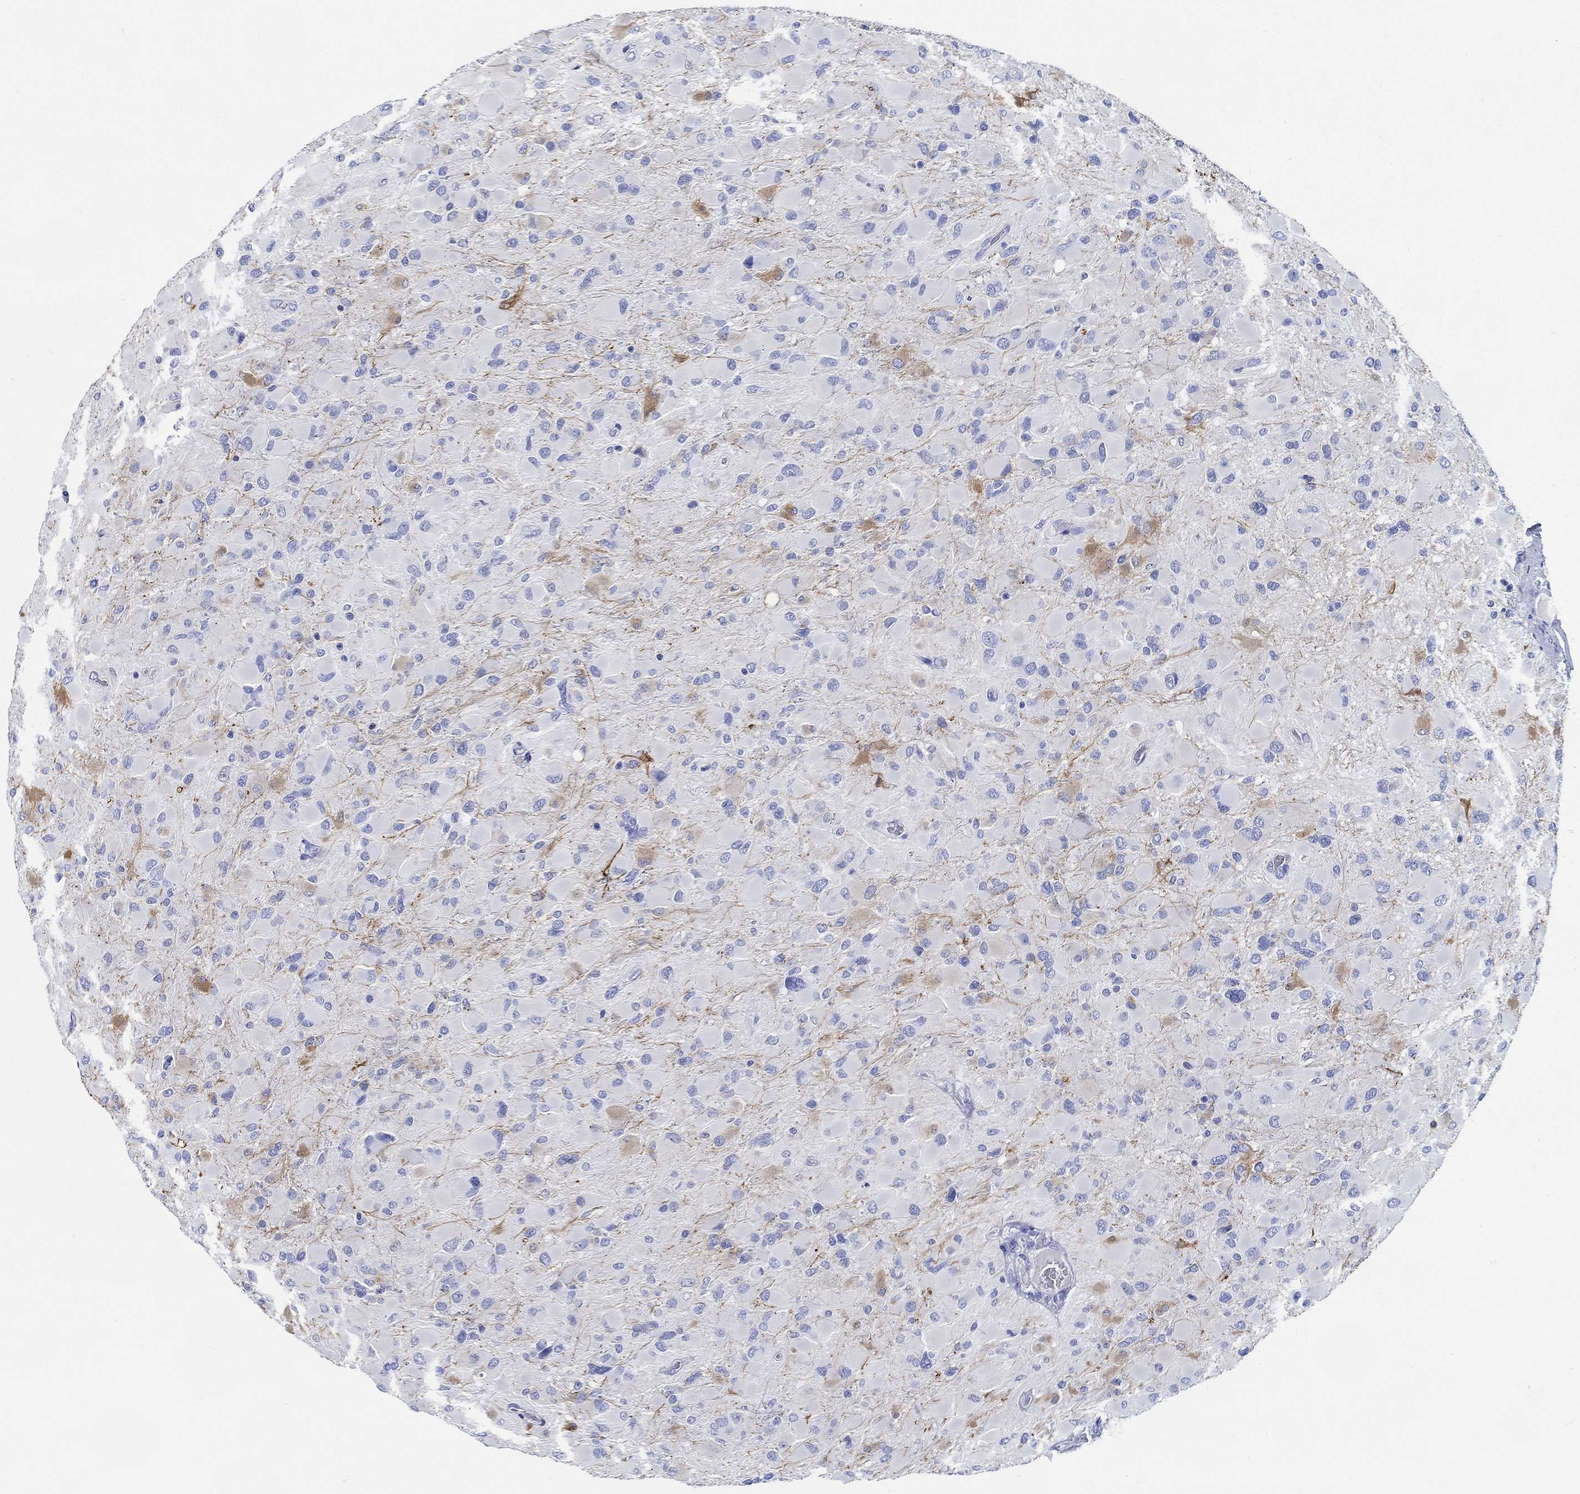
{"staining": {"intensity": "moderate", "quantity": "<25%", "location": "cytoplasmic/membranous"}, "tissue": "glioma", "cell_type": "Tumor cells", "image_type": "cancer", "snomed": [{"axis": "morphology", "description": "Glioma, malignant, High grade"}, {"axis": "topography", "description": "Cerebral cortex"}], "caption": "Protein expression analysis of malignant glioma (high-grade) shows moderate cytoplasmic/membranous positivity in approximately <25% of tumor cells. Using DAB (3,3'-diaminobenzidine) (brown) and hematoxylin (blue) stains, captured at high magnification using brightfield microscopy.", "gene": "FBXO2", "patient": {"sex": "female", "age": 36}}